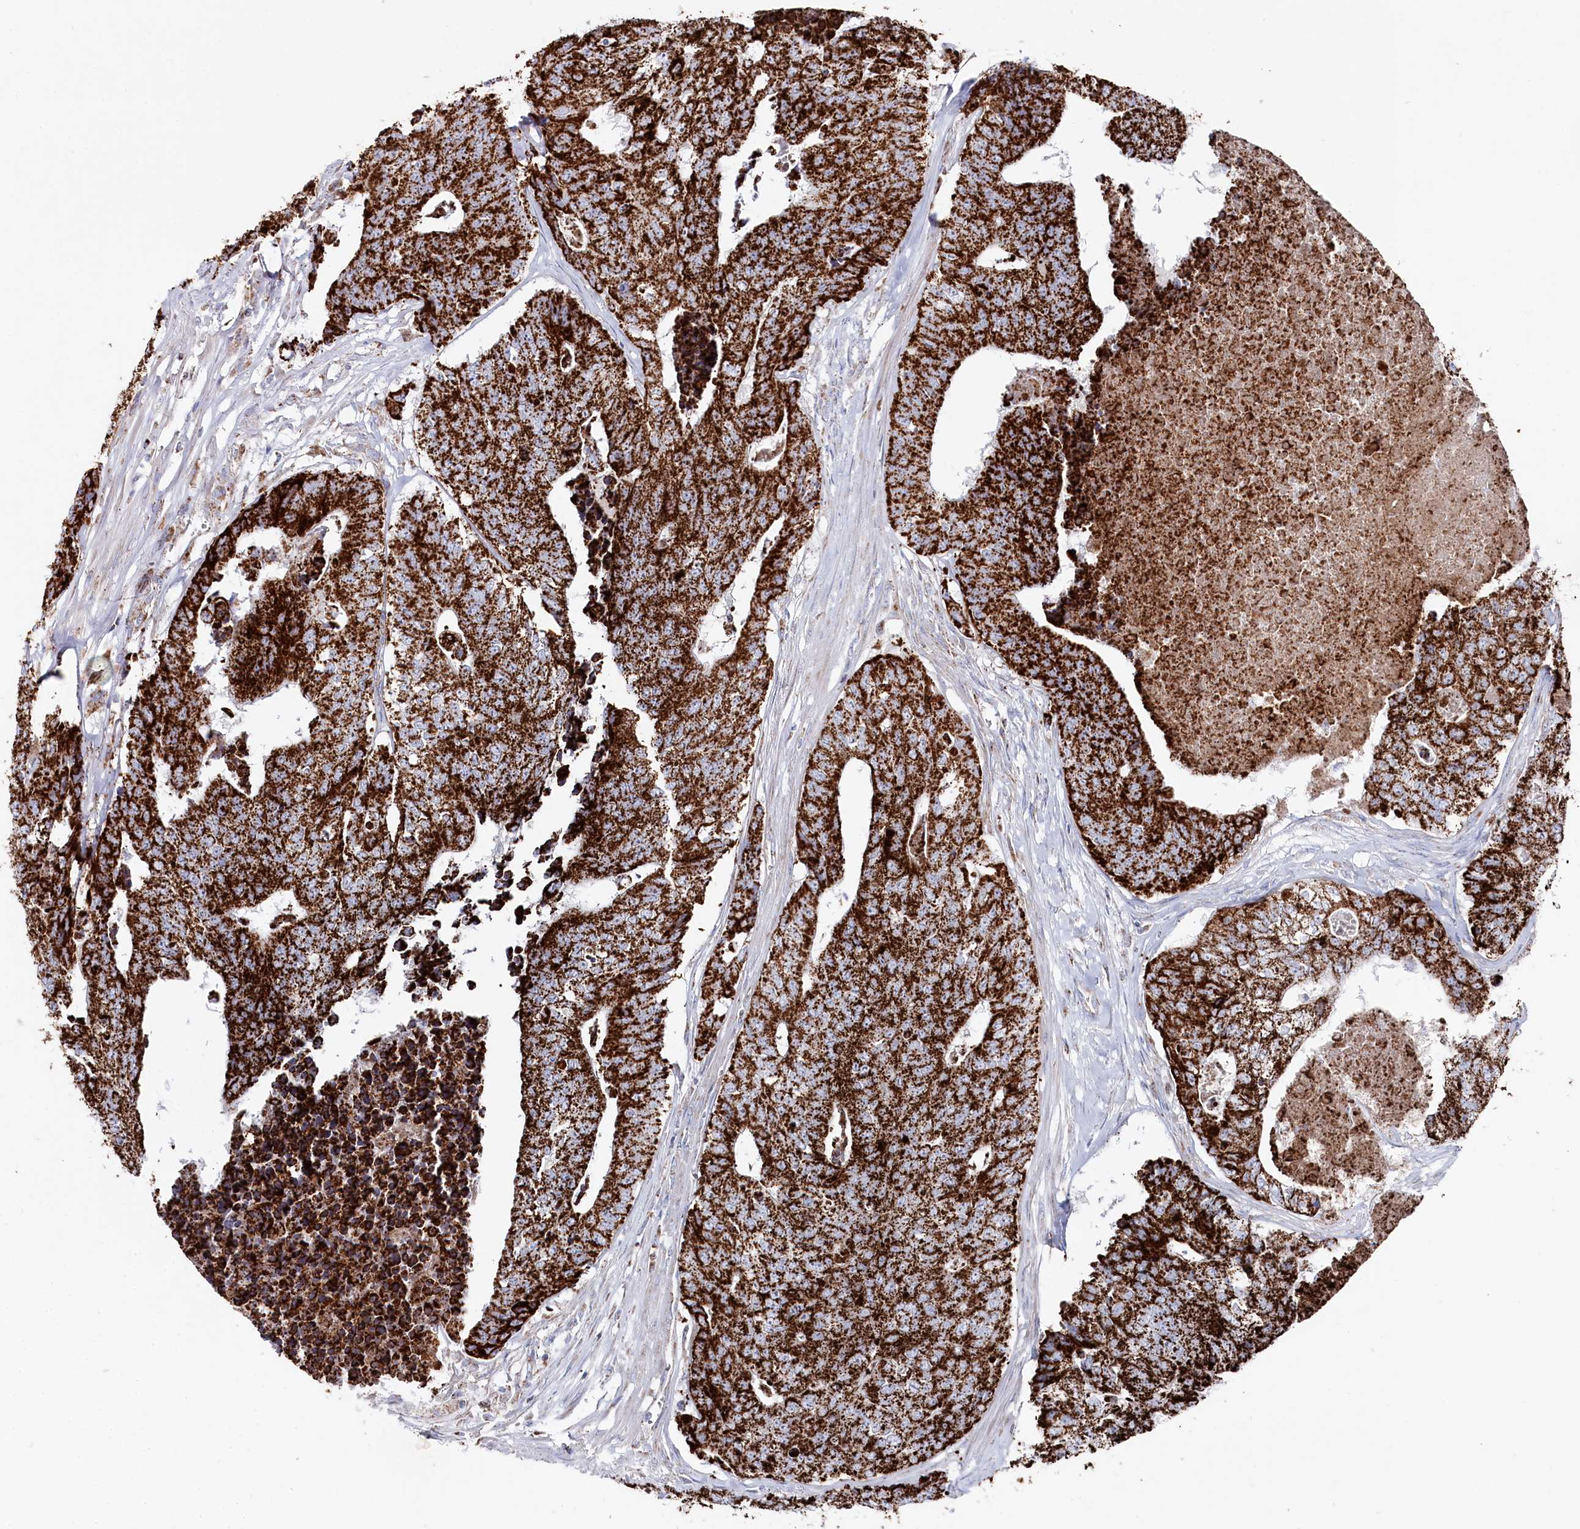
{"staining": {"intensity": "strong", "quantity": ">75%", "location": "cytoplasmic/membranous"}, "tissue": "colorectal cancer", "cell_type": "Tumor cells", "image_type": "cancer", "snomed": [{"axis": "morphology", "description": "Adenocarcinoma, NOS"}, {"axis": "topography", "description": "Colon"}], "caption": "This image demonstrates colorectal adenocarcinoma stained with immunohistochemistry (IHC) to label a protein in brown. The cytoplasmic/membranous of tumor cells show strong positivity for the protein. Nuclei are counter-stained blue.", "gene": "GLS2", "patient": {"sex": "female", "age": 67}}